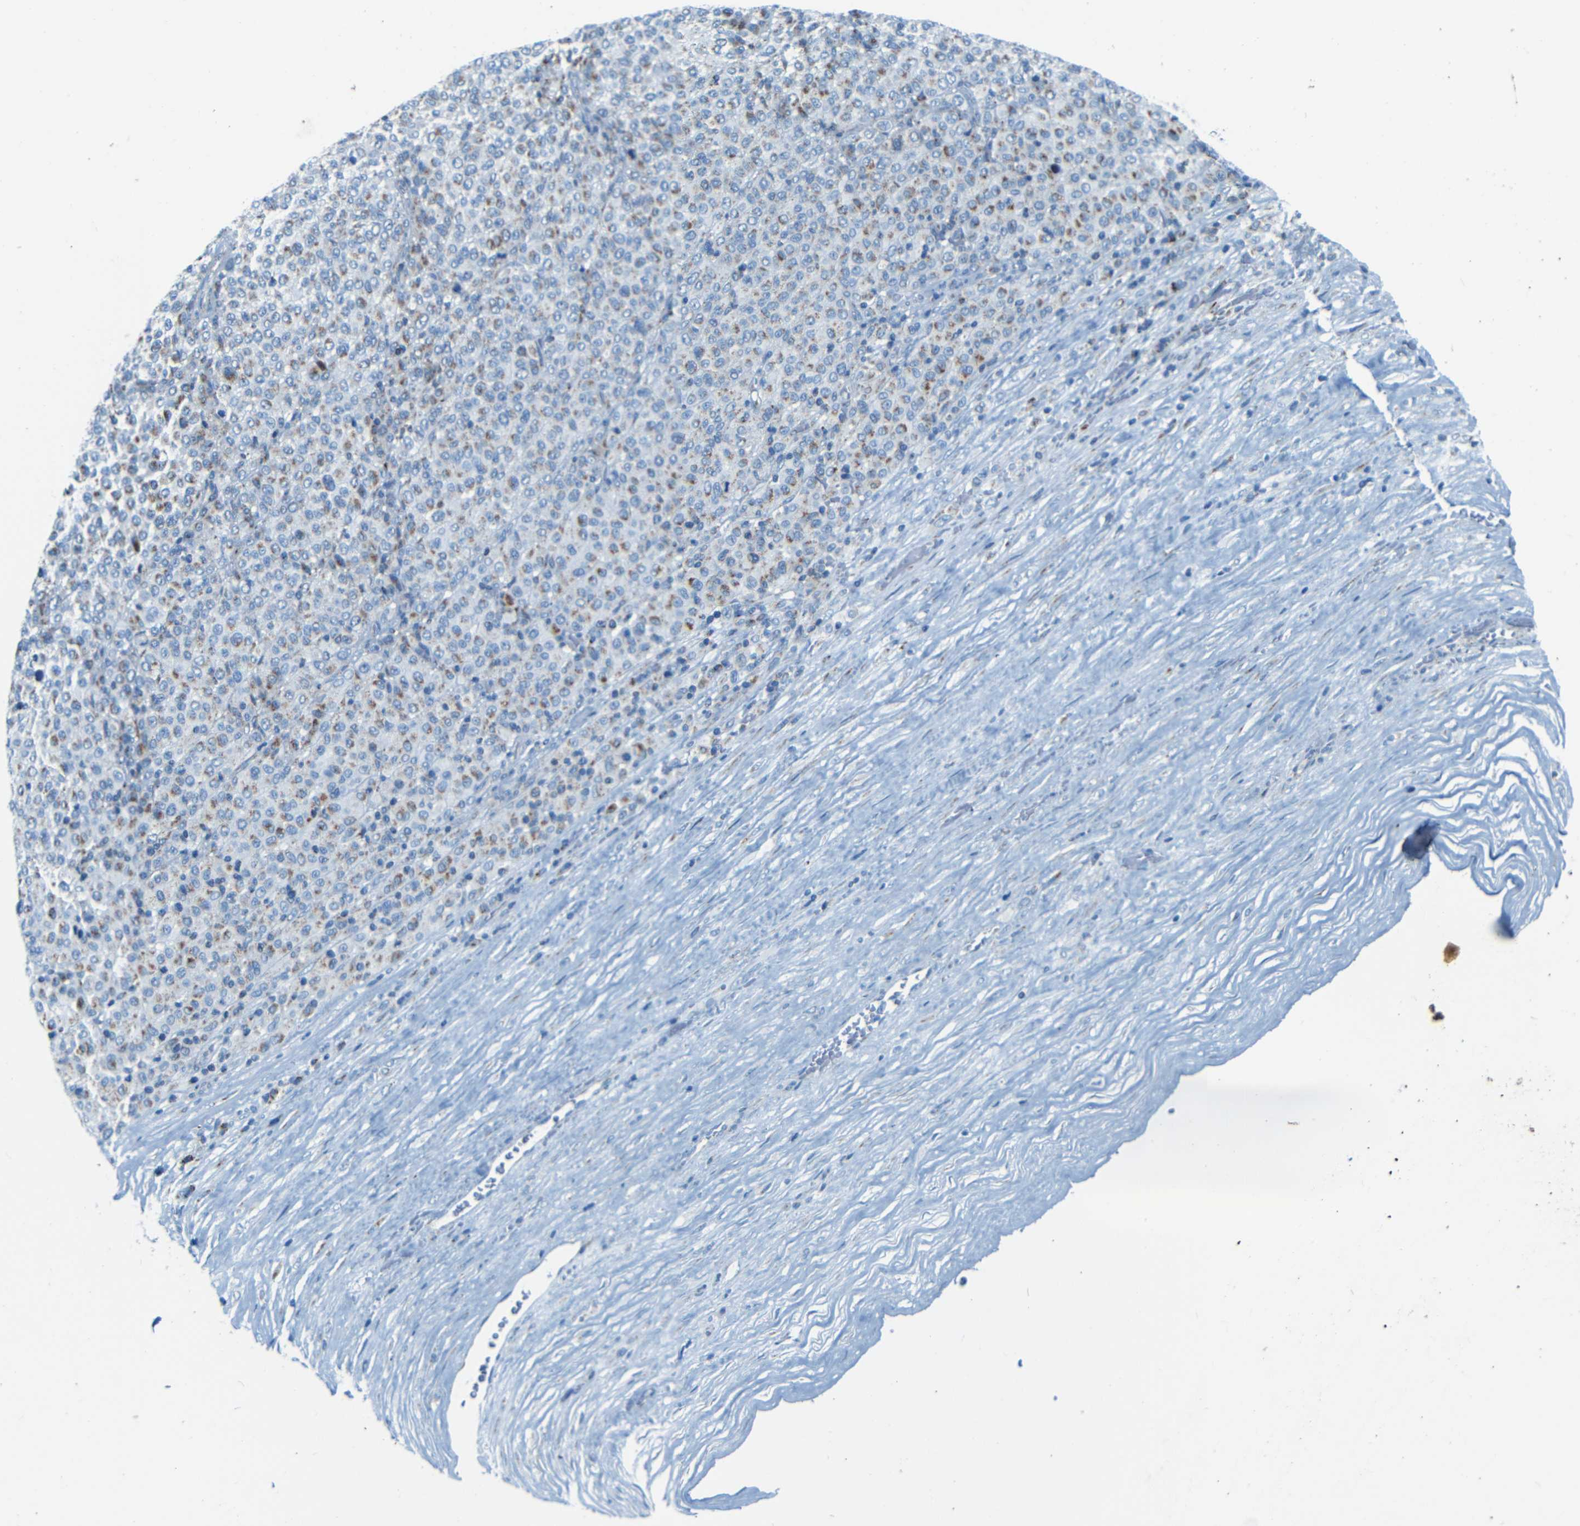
{"staining": {"intensity": "moderate", "quantity": "<25%", "location": "cytoplasmic/membranous"}, "tissue": "melanoma", "cell_type": "Tumor cells", "image_type": "cancer", "snomed": [{"axis": "morphology", "description": "Malignant melanoma, Metastatic site"}, {"axis": "topography", "description": "Pancreas"}], "caption": "IHC image of neoplastic tissue: malignant melanoma (metastatic site) stained using immunohistochemistry reveals low levels of moderate protein expression localized specifically in the cytoplasmic/membranous of tumor cells, appearing as a cytoplasmic/membranous brown color.", "gene": "WSCD2", "patient": {"sex": "female", "age": 30}}